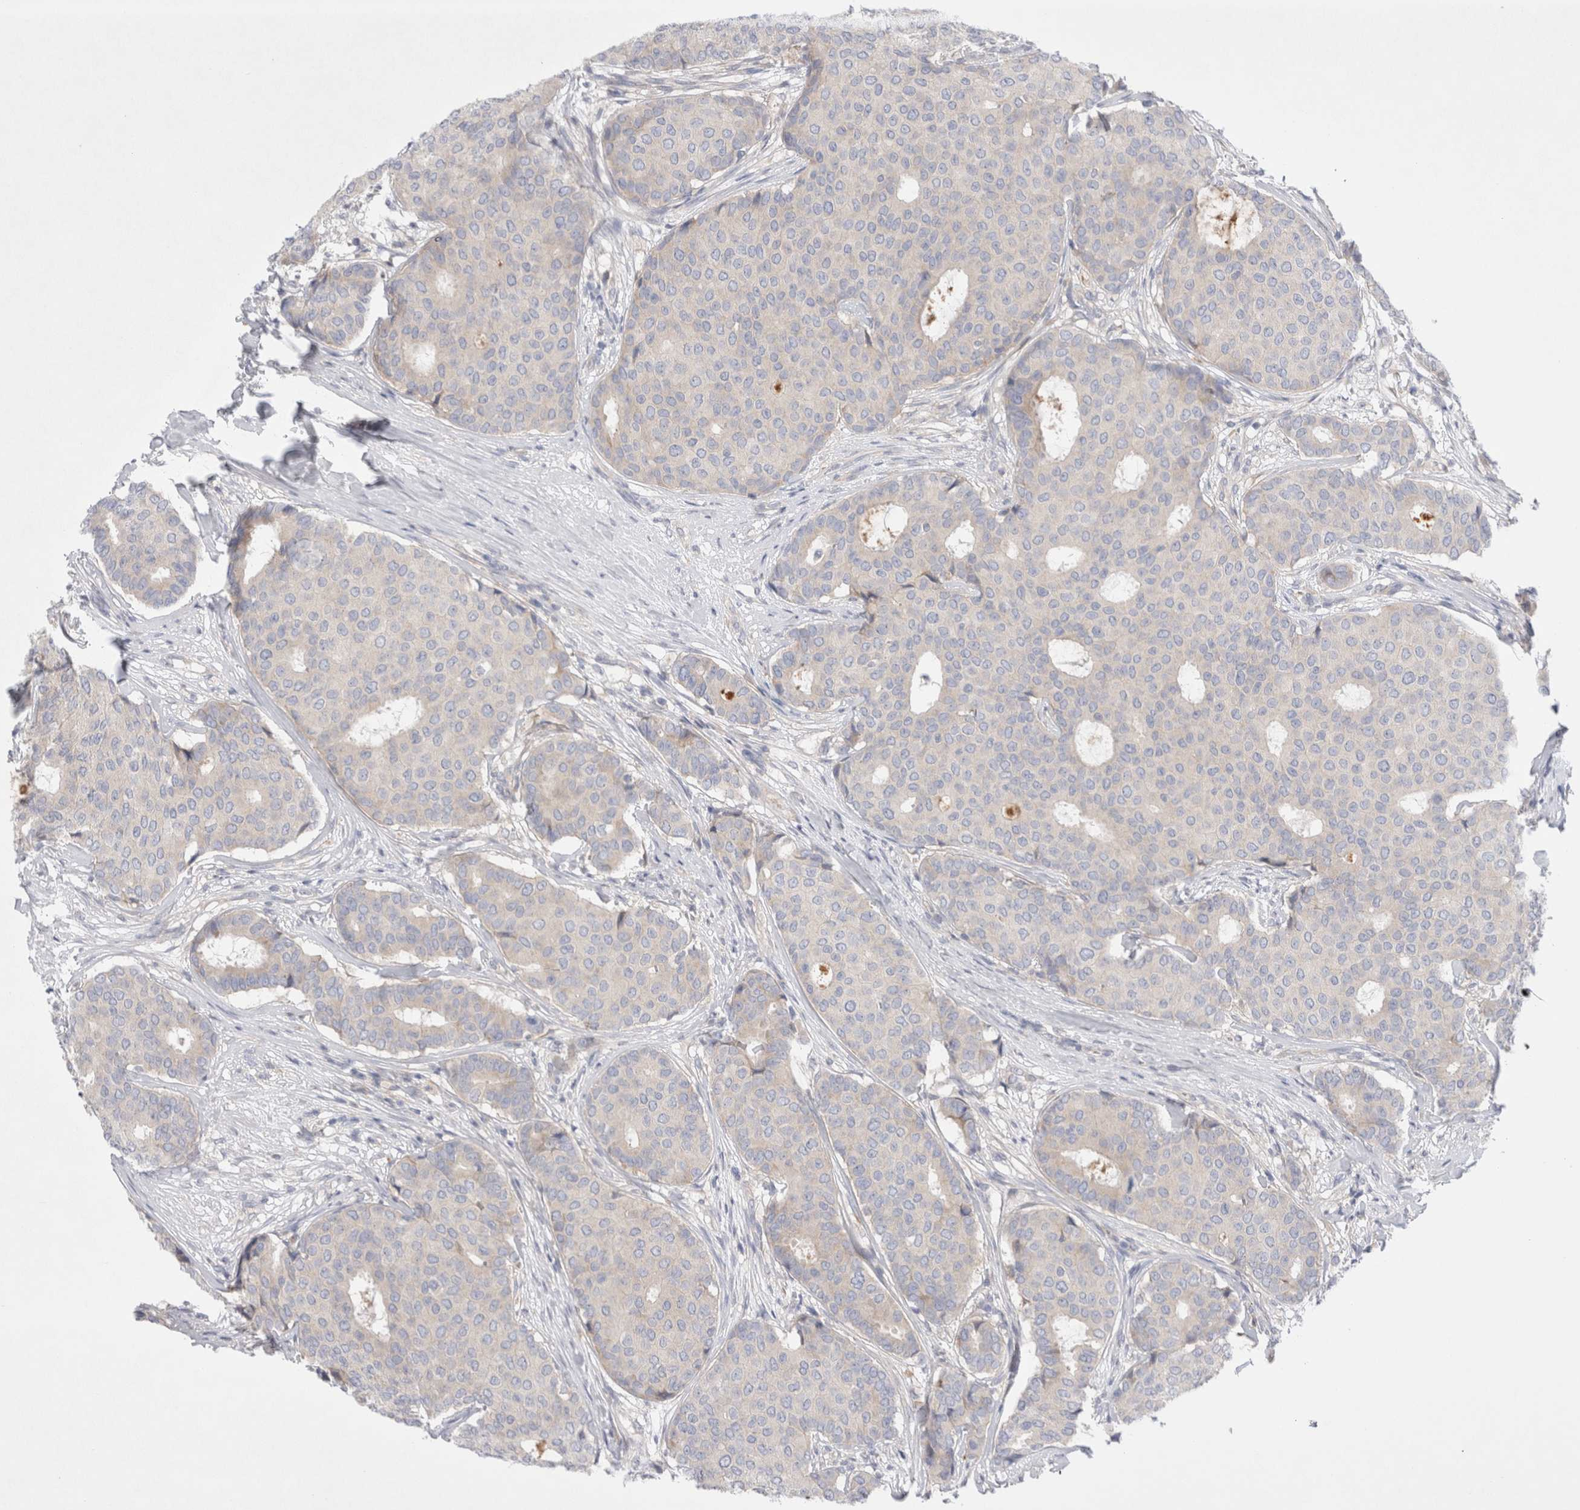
{"staining": {"intensity": "negative", "quantity": "none", "location": "none"}, "tissue": "breast cancer", "cell_type": "Tumor cells", "image_type": "cancer", "snomed": [{"axis": "morphology", "description": "Duct carcinoma"}, {"axis": "topography", "description": "Breast"}], "caption": "Tumor cells show no significant expression in breast infiltrating ductal carcinoma.", "gene": "RBM12B", "patient": {"sex": "female", "age": 75}}